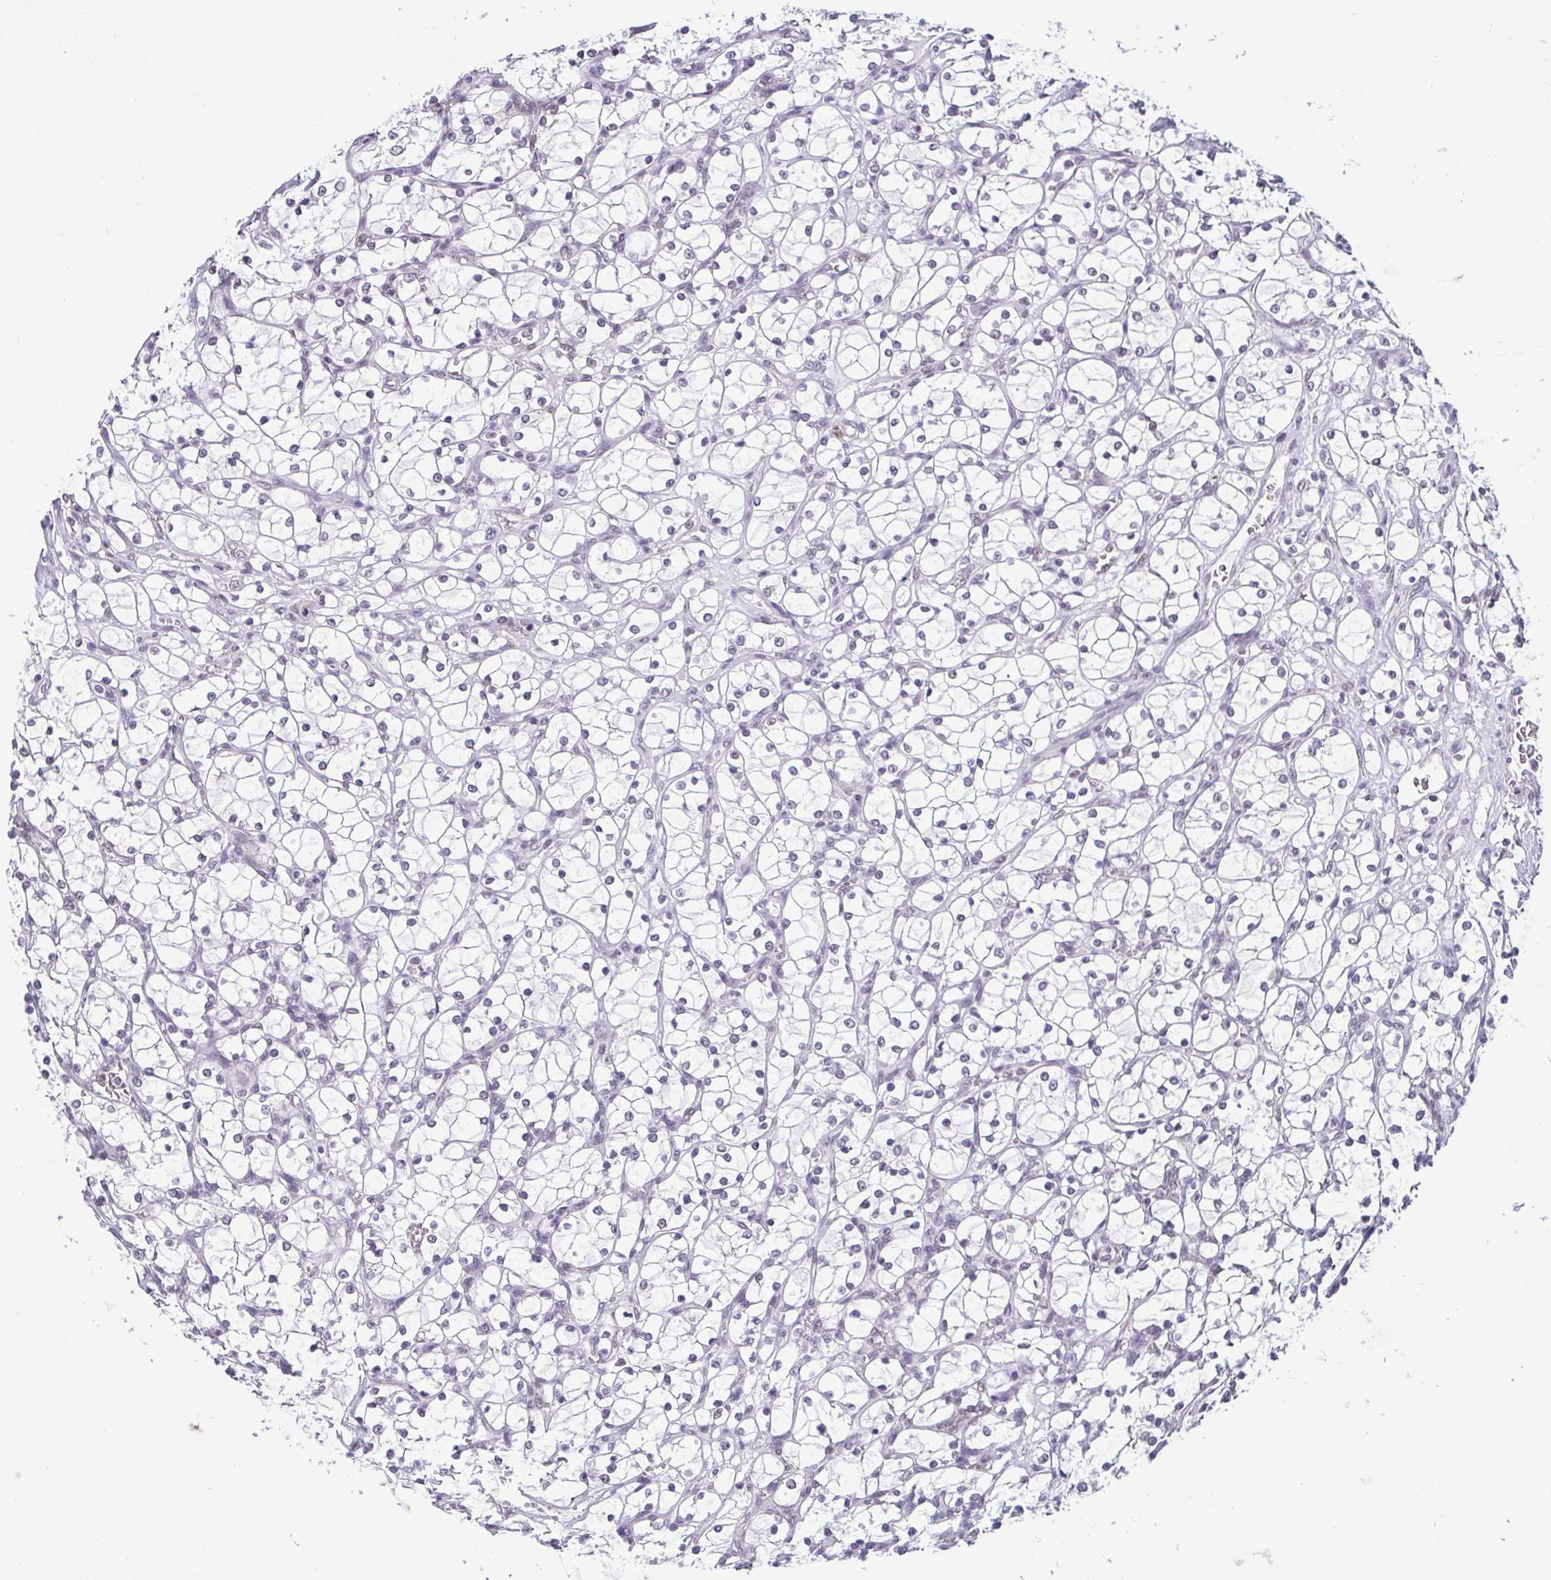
{"staining": {"intensity": "negative", "quantity": "none", "location": "none"}, "tissue": "renal cancer", "cell_type": "Tumor cells", "image_type": "cancer", "snomed": [{"axis": "morphology", "description": "Adenocarcinoma, NOS"}, {"axis": "topography", "description": "Kidney"}], "caption": "Immunohistochemistry (IHC) of human renal cancer (adenocarcinoma) reveals no positivity in tumor cells.", "gene": "RBM3", "patient": {"sex": "female", "age": 69}}